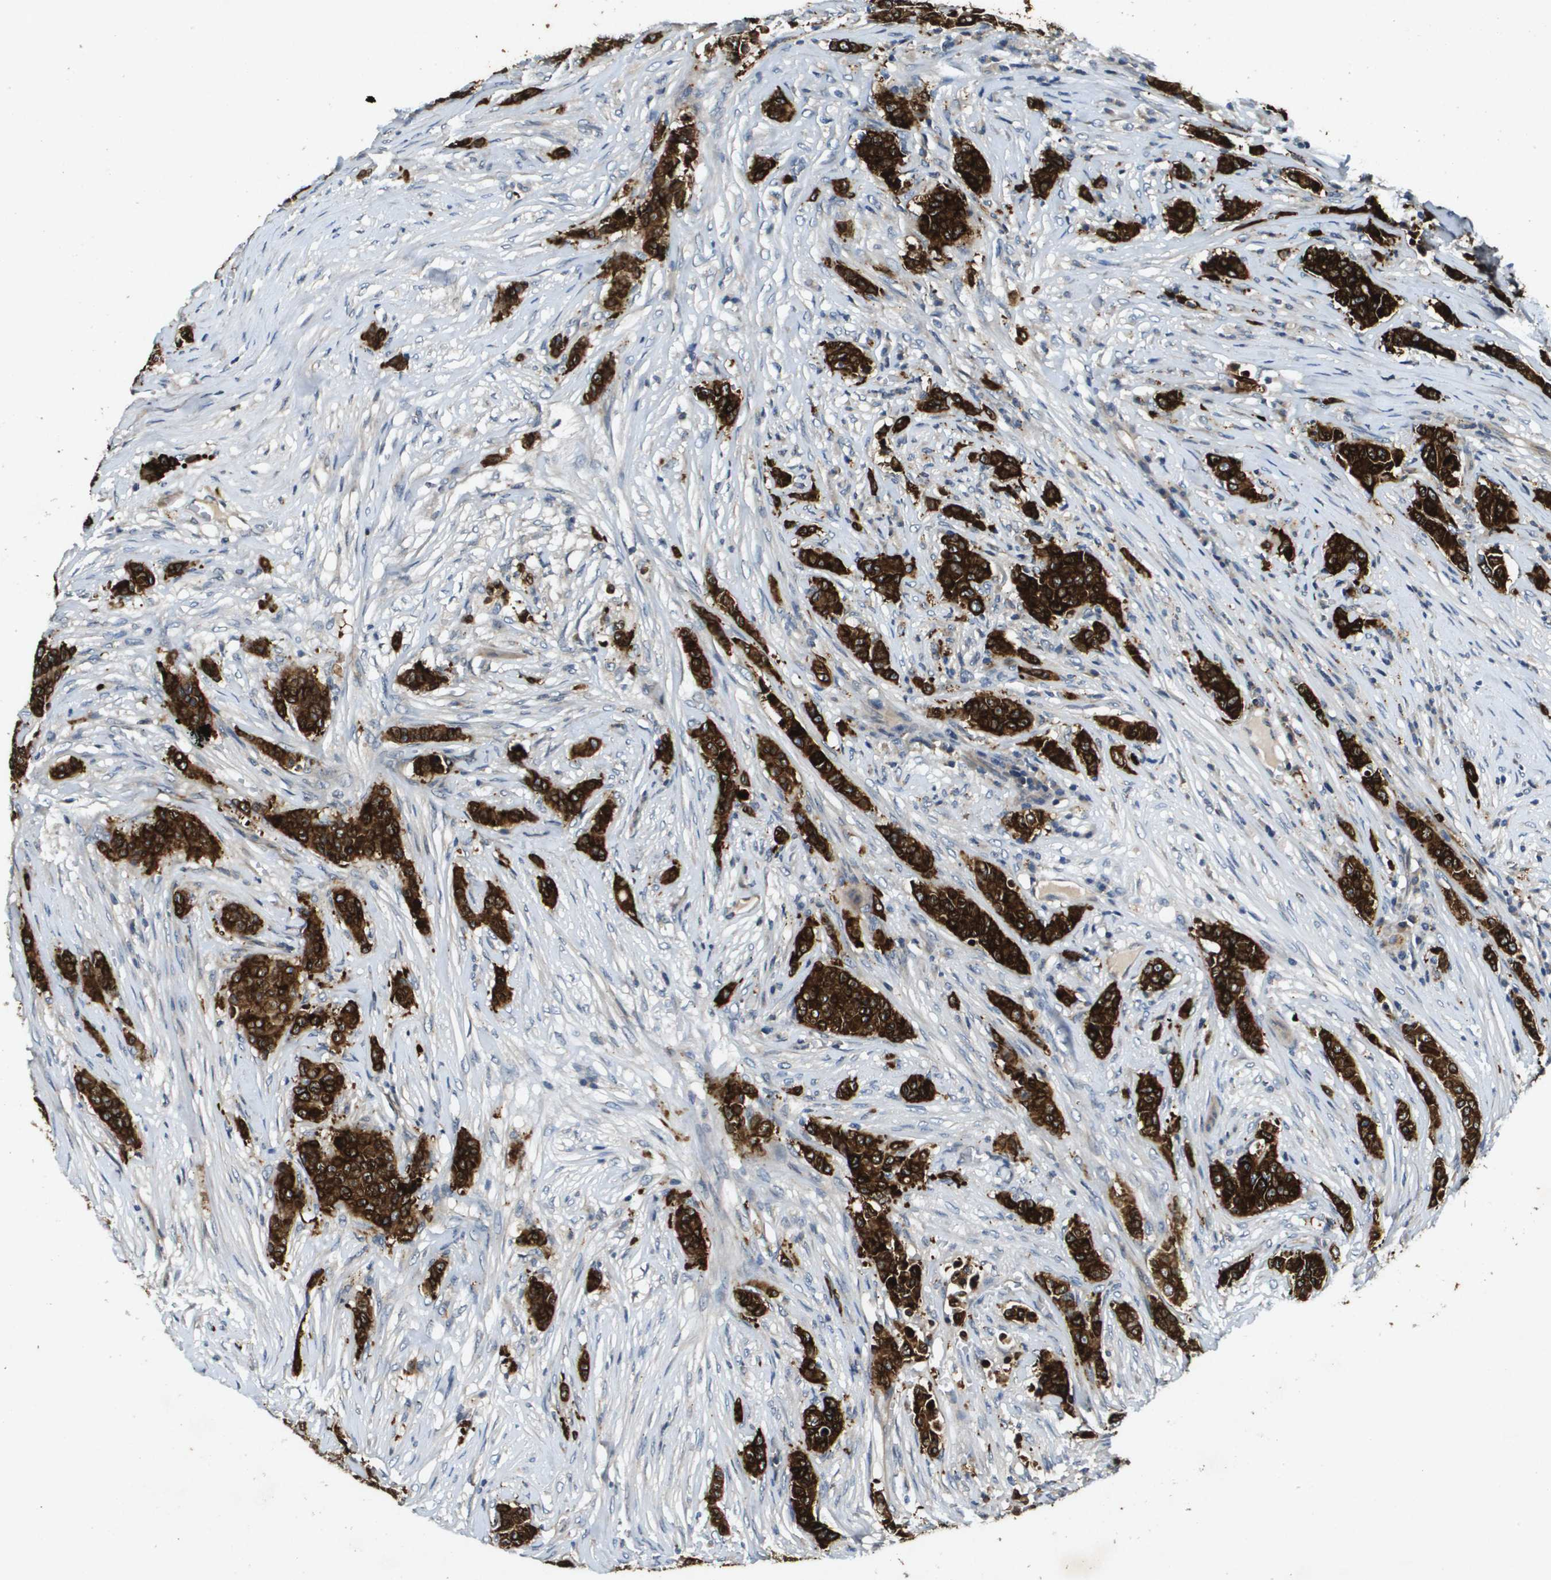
{"staining": {"intensity": "strong", "quantity": ">75%", "location": "cytoplasmic/membranous"}, "tissue": "breast cancer", "cell_type": "Tumor cells", "image_type": "cancer", "snomed": [{"axis": "morphology", "description": "Normal tissue, NOS"}, {"axis": "morphology", "description": "Duct carcinoma"}, {"axis": "topography", "description": "Breast"}], "caption": "Immunohistochemical staining of human breast cancer (intraductal carcinoma) reveals high levels of strong cytoplasmic/membranous protein staining in approximately >75% of tumor cells. The staining is performed using DAB (3,3'-diaminobenzidine) brown chromogen to label protein expression. The nuclei are counter-stained blue using hematoxylin.", "gene": "PGAP3", "patient": {"sex": "female", "age": 40}}